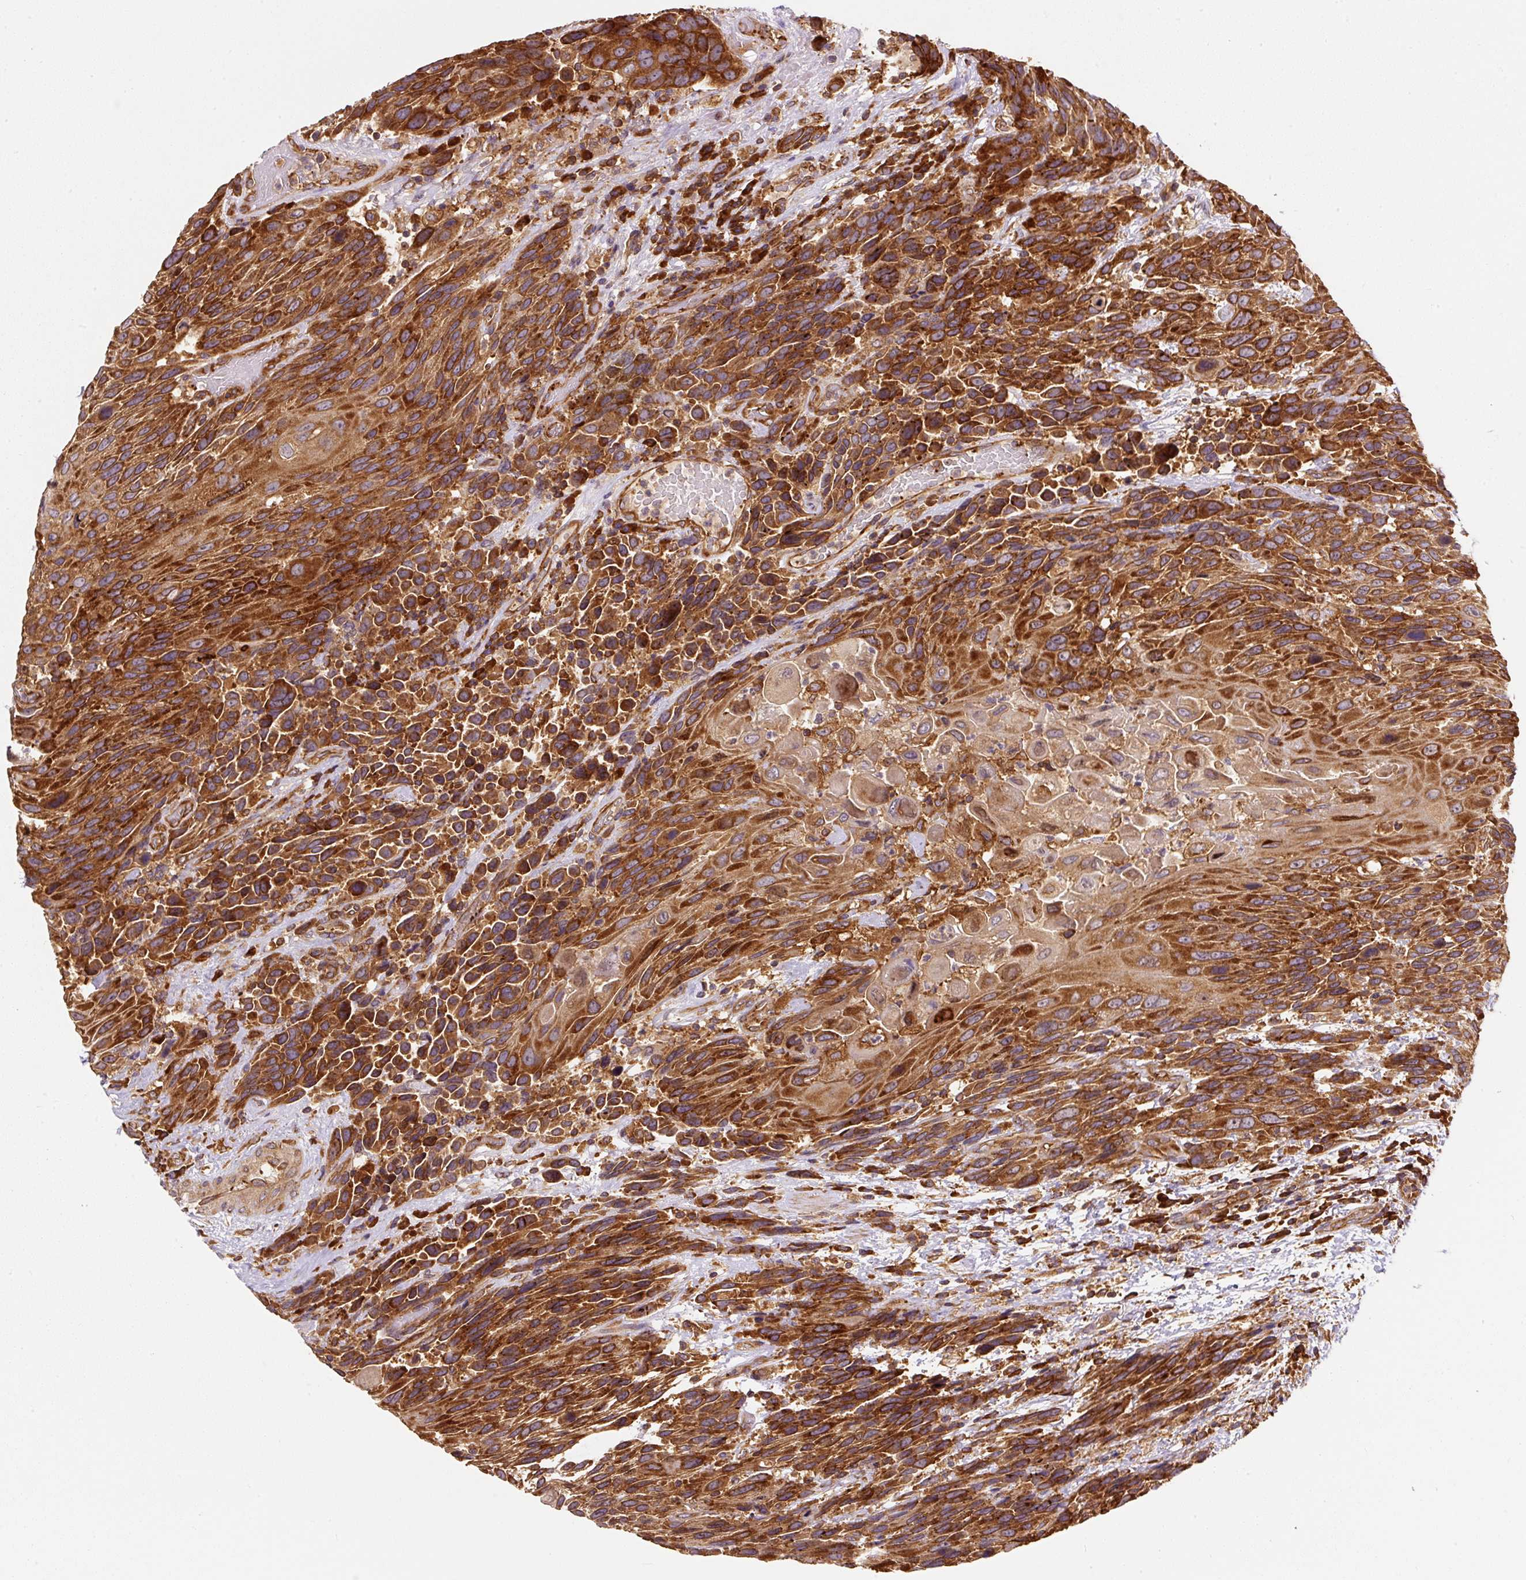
{"staining": {"intensity": "strong", "quantity": ">75%", "location": "cytoplasmic/membranous"}, "tissue": "urothelial cancer", "cell_type": "Tumor cells", "image_type": "cancer", "snomed": [{"axis": "morphology", "description": "Urothelial carcinoma, High grade"}, {"axis": "topography", "description": "Urinary bladder"}], "caption": "DAB immunohistochemical staining of human urothelial cancer demonstrates strong cytoplasmic/membranous protein staining in approximately >75% of tumor cells.", "gene": "EIF2S2", "patient": {"sex": "female", "age": 70}}